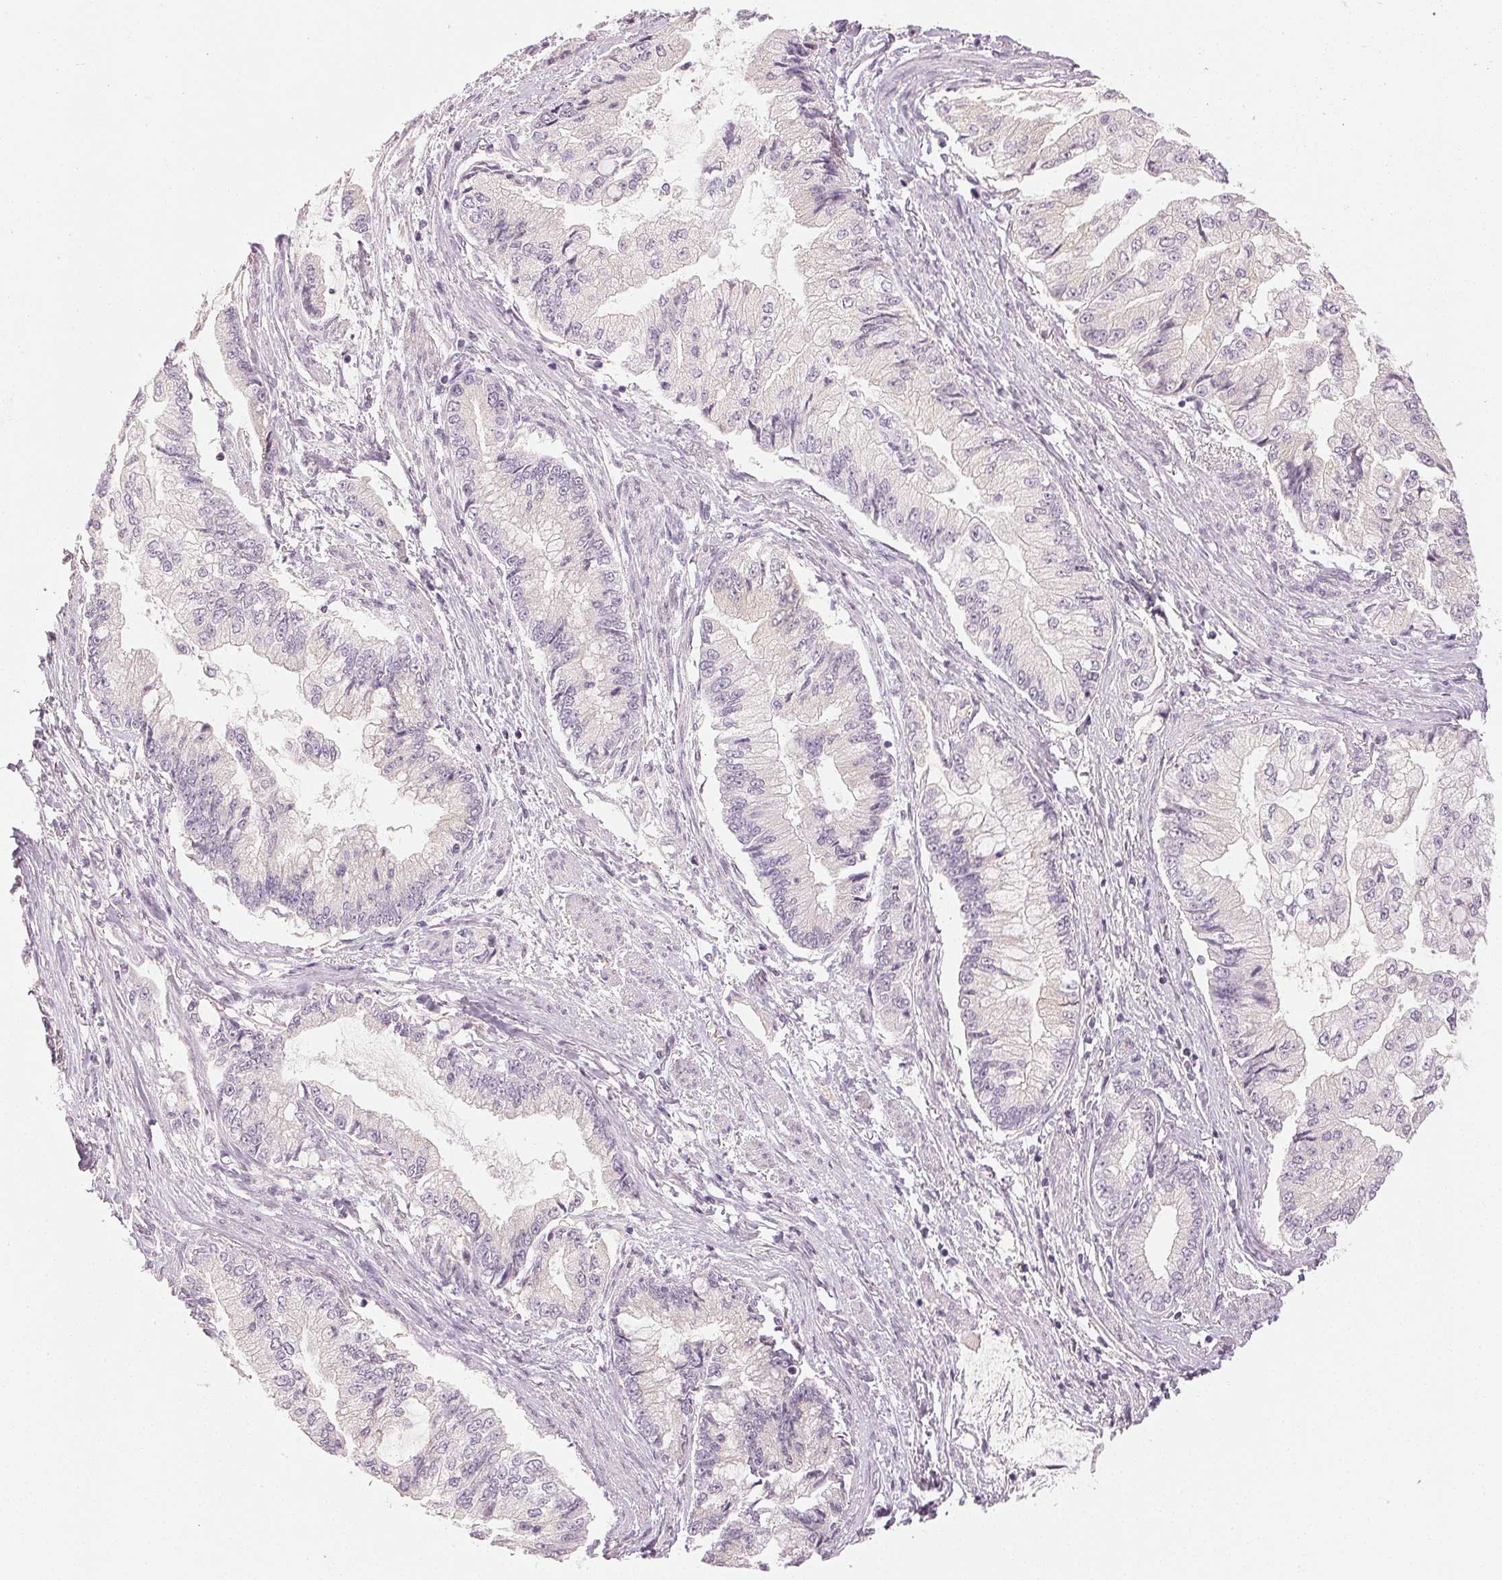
{"staining": {"intensity": "negative", "quantity": "none", "location": "none"}, "tissue": "stomach cancer", "cell_type": "Tumor cells", "image_type": "cancer", "snomed": [{"axis": "morphology", "description": "Adenocarcinoma, NOS"}, {"axis": "topography", "description": "Stomach, upper"}], "caption": "The histopathology image displays no staining of tumor cells in stomach adenocarcinoma. The staining was performed using DAB (3,3'-diaminobenzidine) to visualize the protein expression in brown, while the nuclei were stained in blue with hematoxylin (Magnification: 20x).", "gene": "MAP1LC3A", "patient": {"sex": "female", "age": 74}}